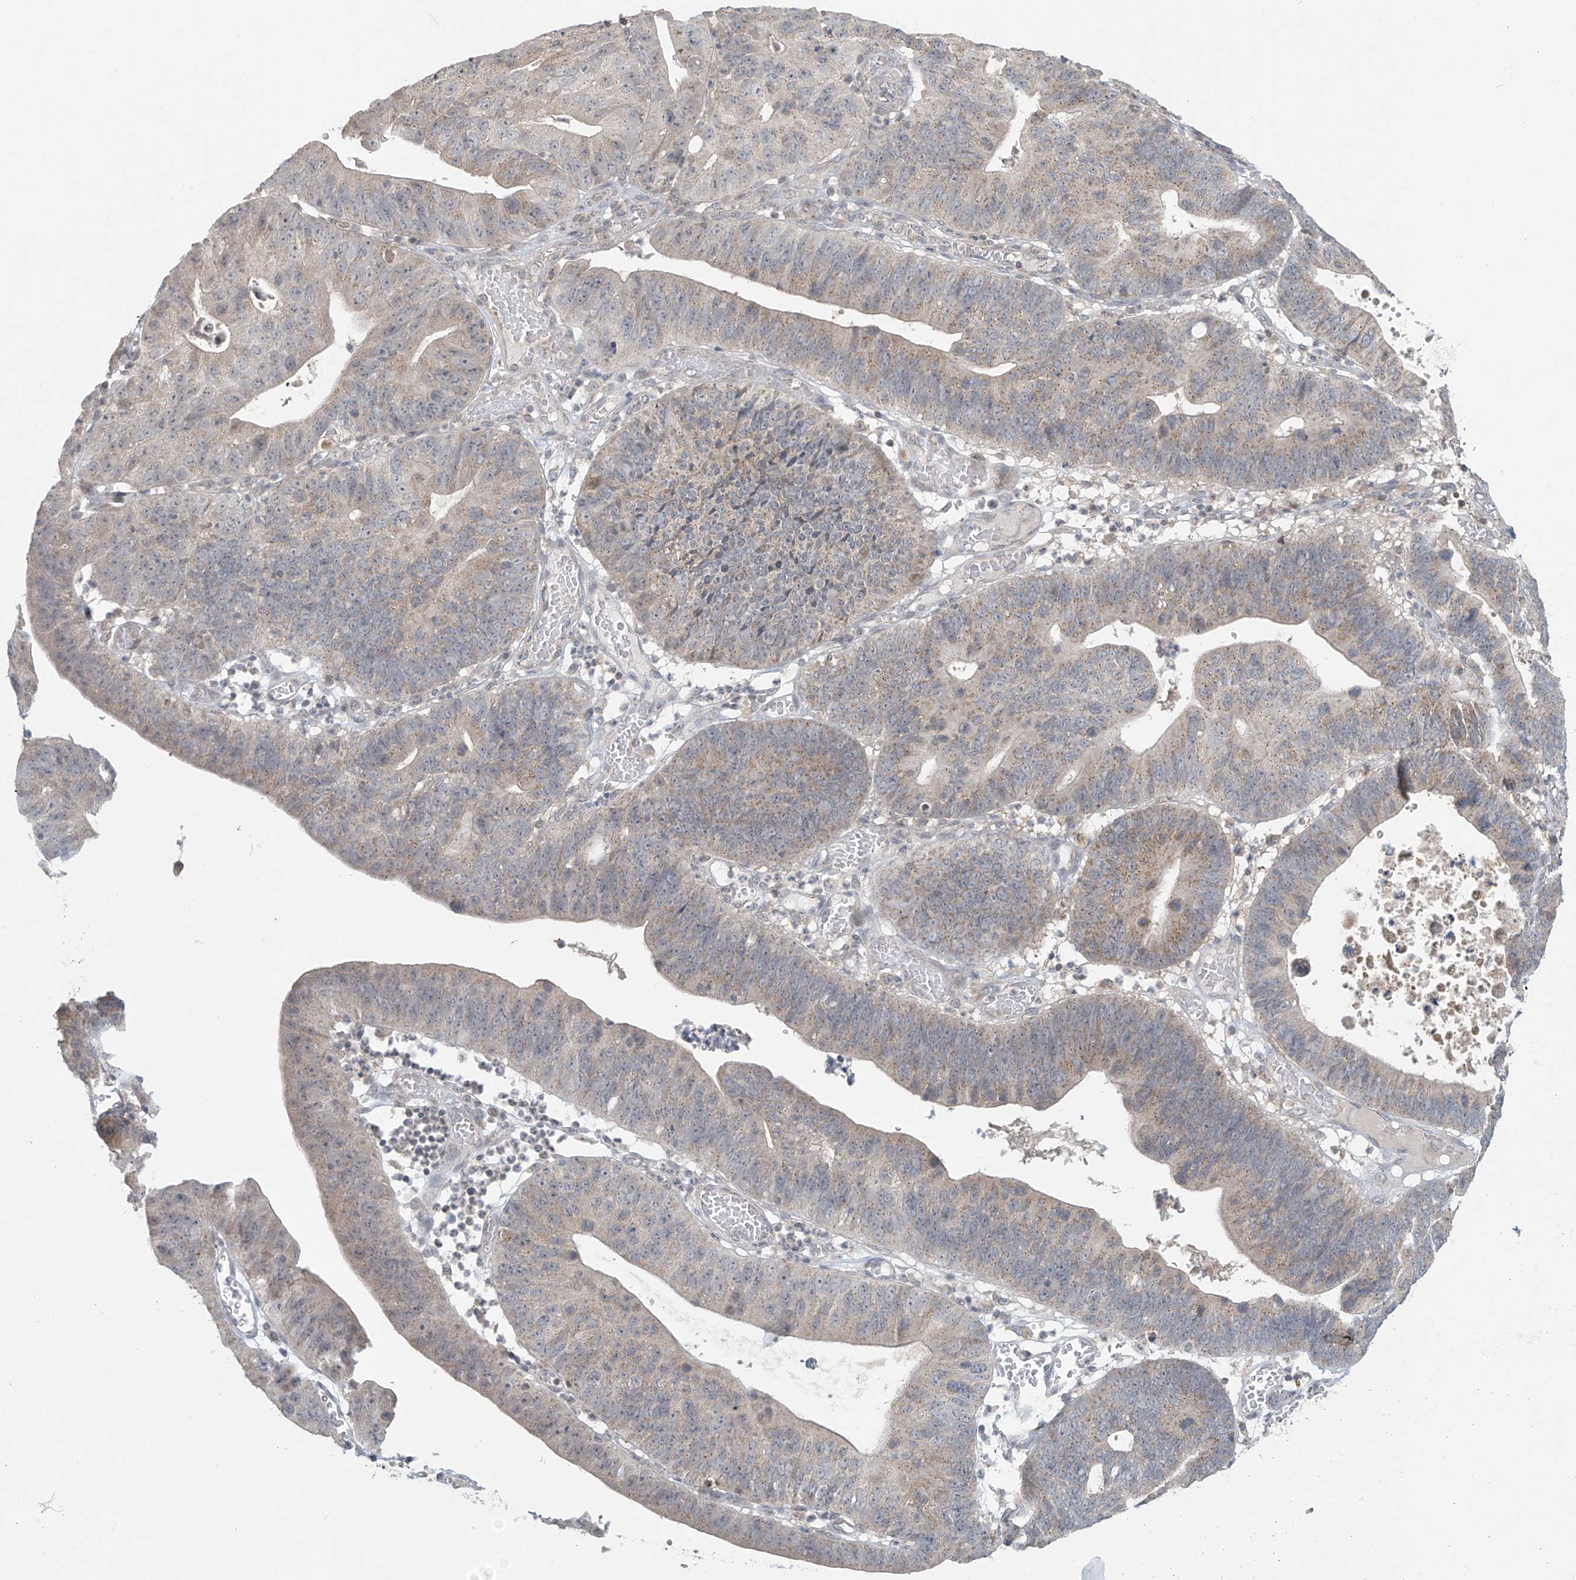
{"staining": {"intensity": "weak", "quantity": "<25%", "location": "cytoplasmic/membranous"}, "tissue": "stomach cancer", "cell_type": "Tumor cells", "image_type": "cancer", "snomed": [{"axis": "morphology", "description": "Adenocarcinoma, NOS"}, {"axis": "topography", "description": "Stomach"}], "caption": "An immunohistochemistry (IHC) micrograph of stomach adenocarcinoma is shown. There is no staining in tumor cells of stomach adenocarcinoma.", "gene": "HDDC2", "patient": {"sex": "male", "age": 59}}